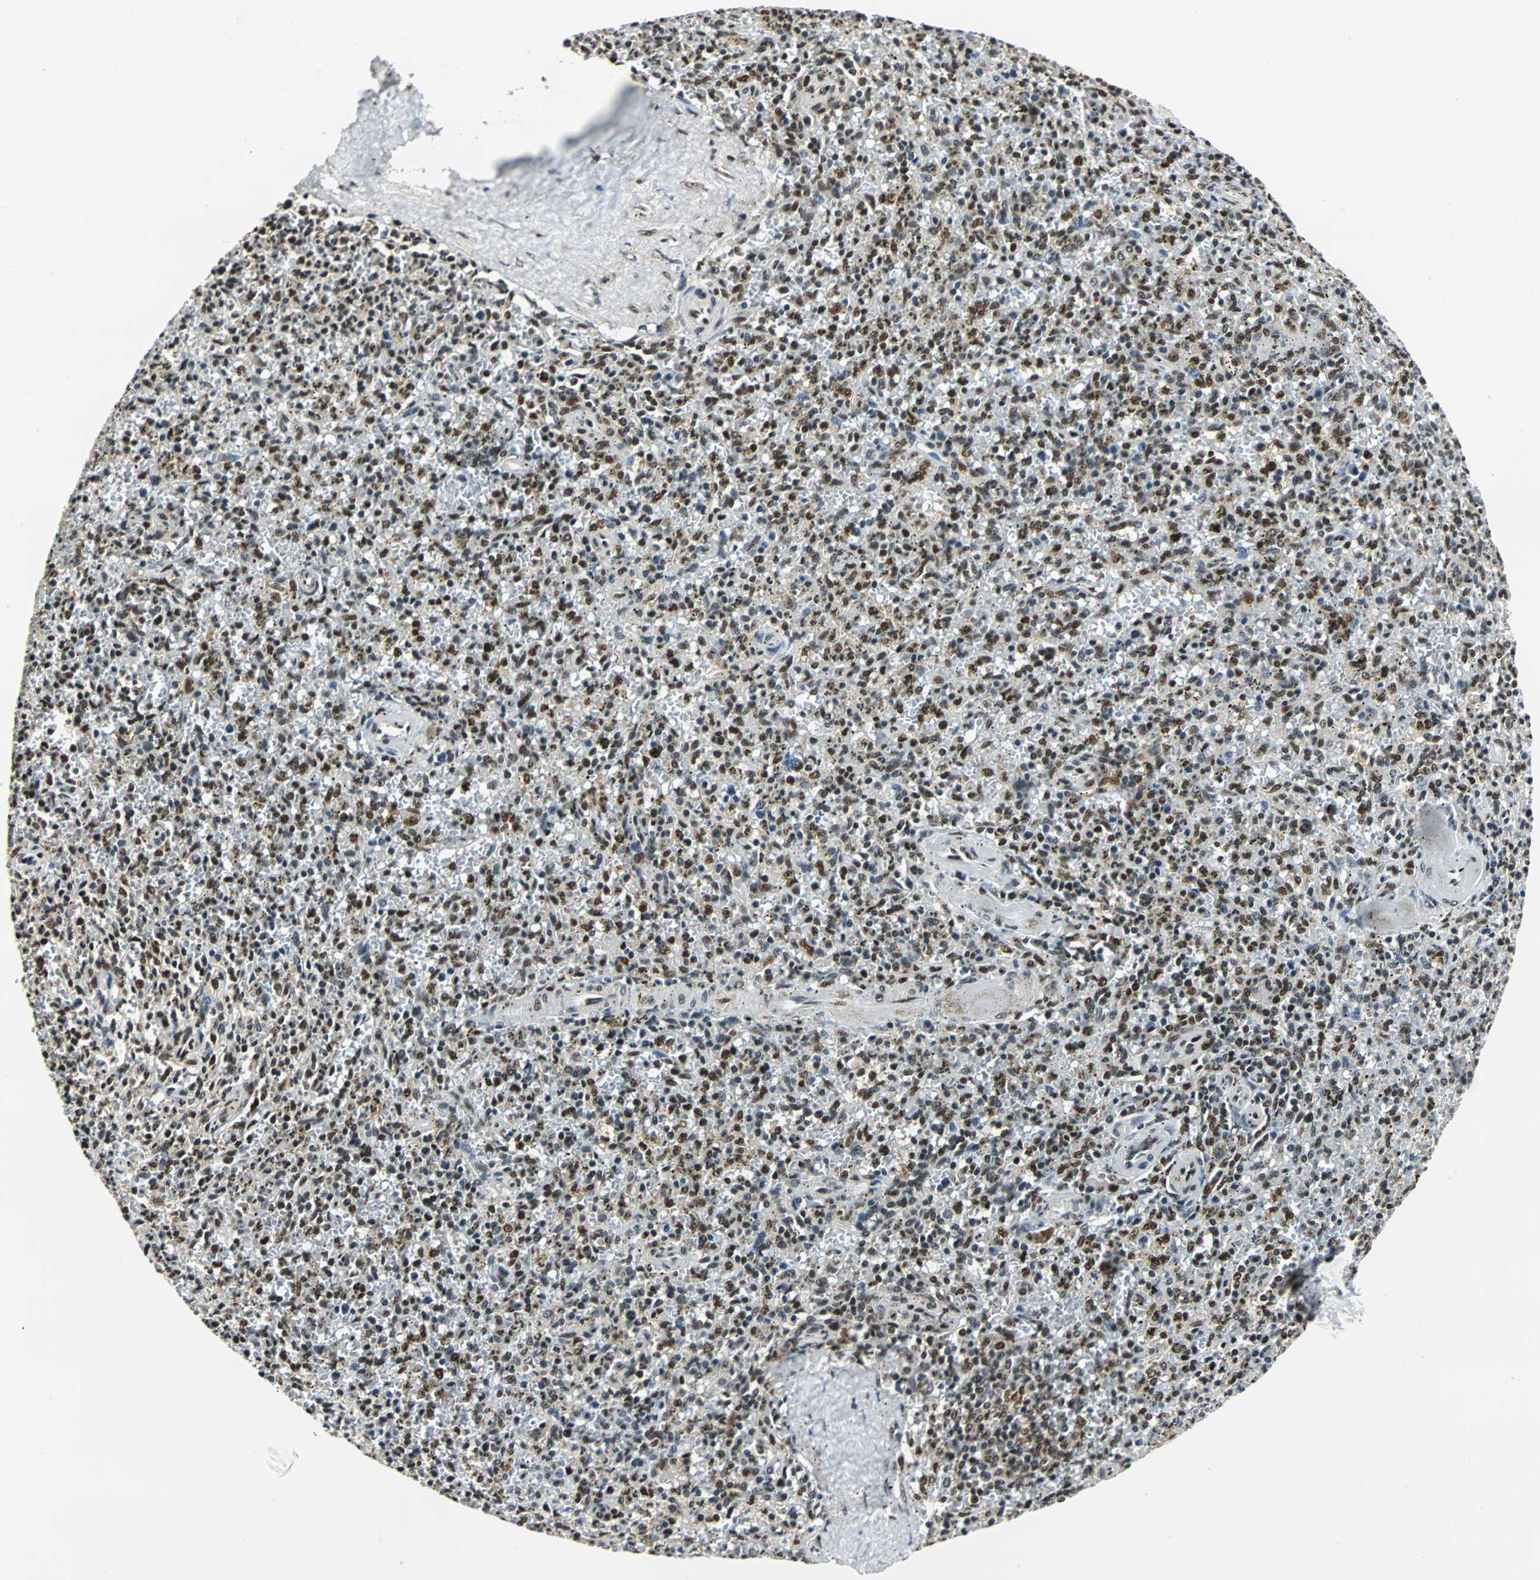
{"staining": {"intensity": "strong", "quantity": ">75%", "location": "nuclear"}, "tissue": "spleen", "cell_type": "Cells in red pulp", "image_type": "normal", "snomed": [{"axis": "morphology", "description": "Normal tissue, NOS"}, {"axis": "topography", "description": "Spleen"}], "caption": "Immunohistochemical staining of normal human spleen reveals >75% levels of strong nuclear protein expression in about >75% of cells in red pulp.", "gene": "XRCC4", "patient": {"sex": "male", "age": 72}}